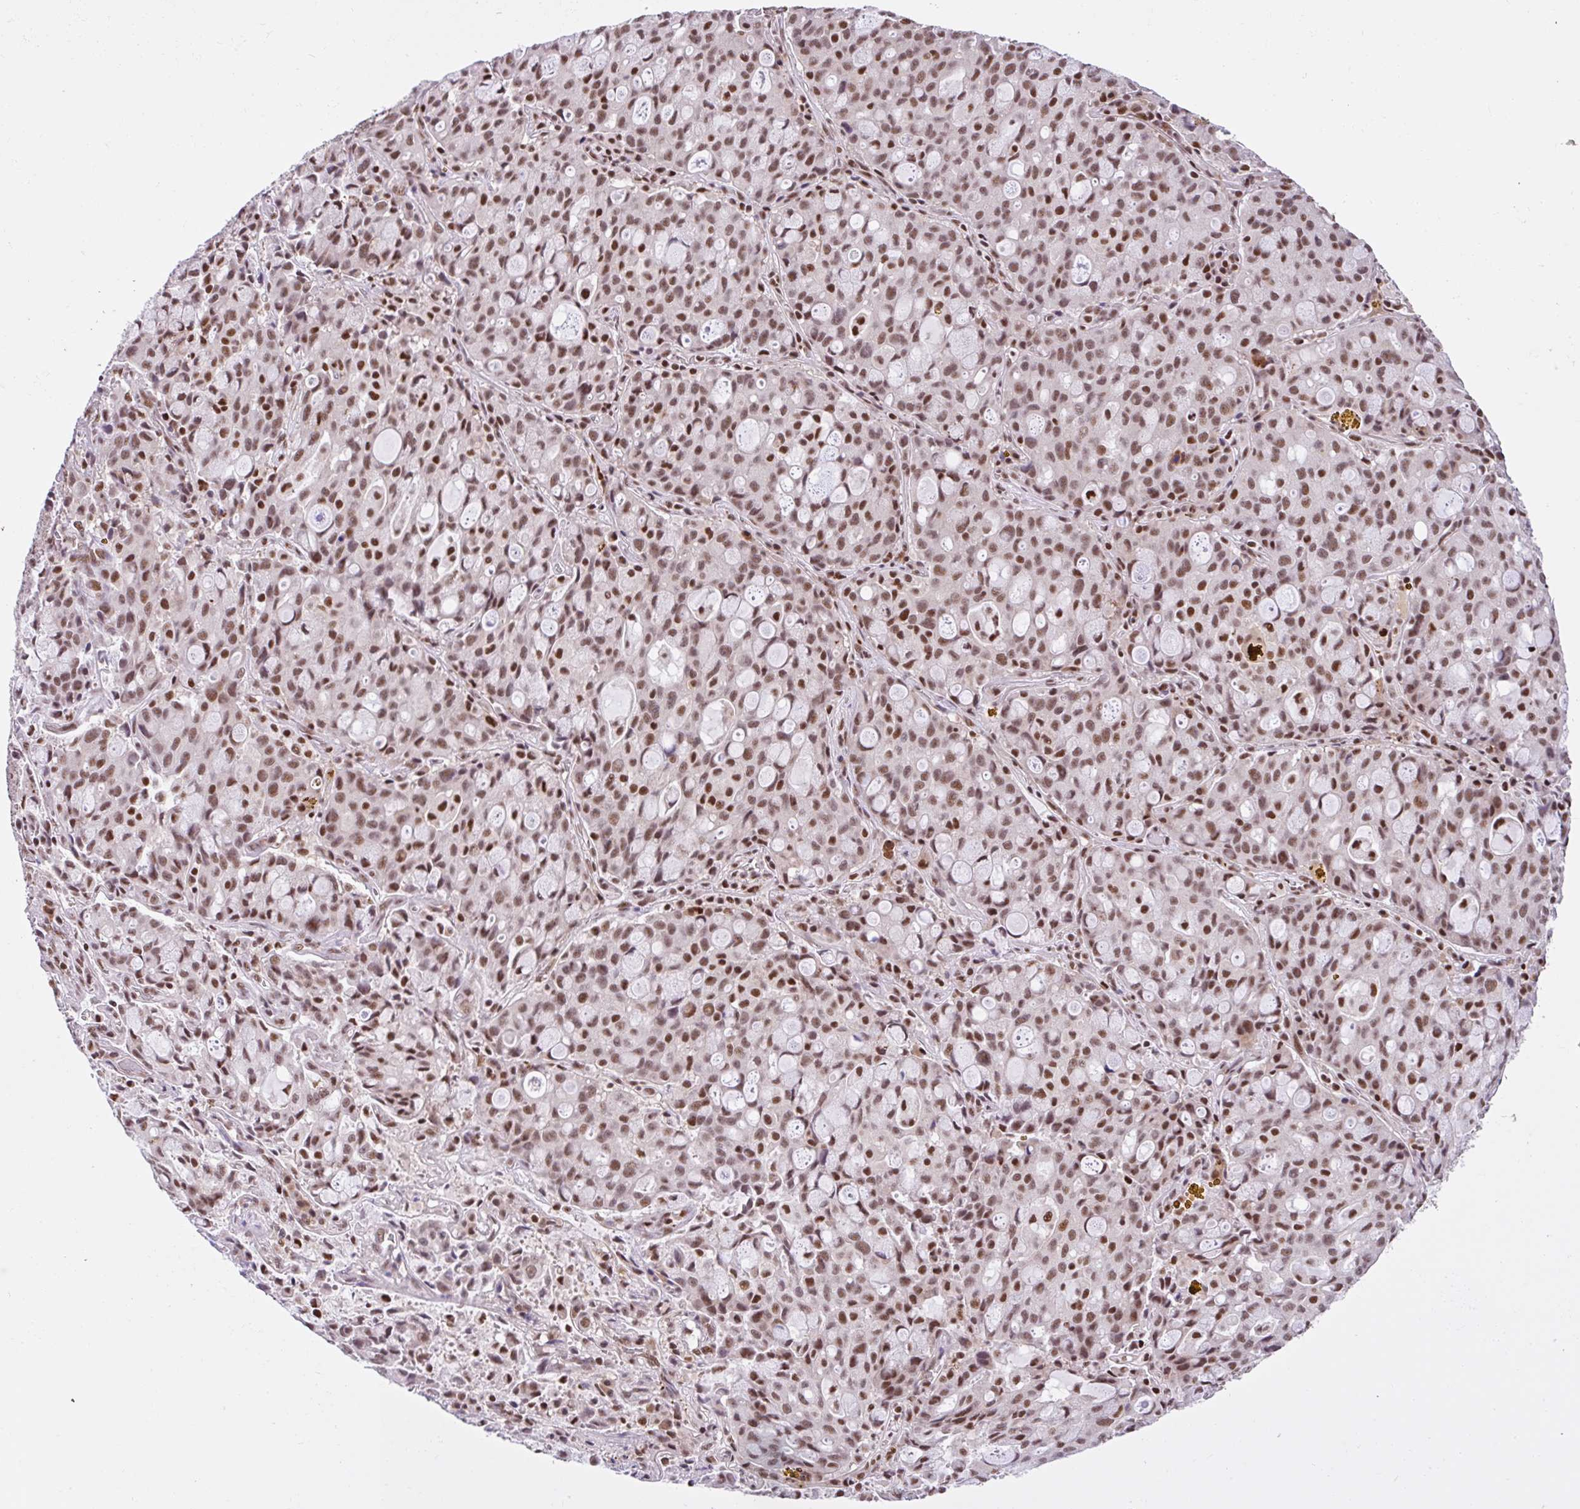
{"staining": {"intensity": "moderate", "quantity": ">75%", "location": "nuclear"}, "tissue": "lung cancer", "cell_type": "Tumor cells", "image_type": "cancer", "snomed": [{"axis": "morphology", "description": "Adenocarcinoma, NOS"}, {"axis": "topography", "description": "Lung"}], "caption": "Protein analysis of lung cancer tissue reveals moderate nuclear staining in approximately >75% of tumor cells.", "gene": "CCDC12", "patient": {"sex": "female", "age": 44}}